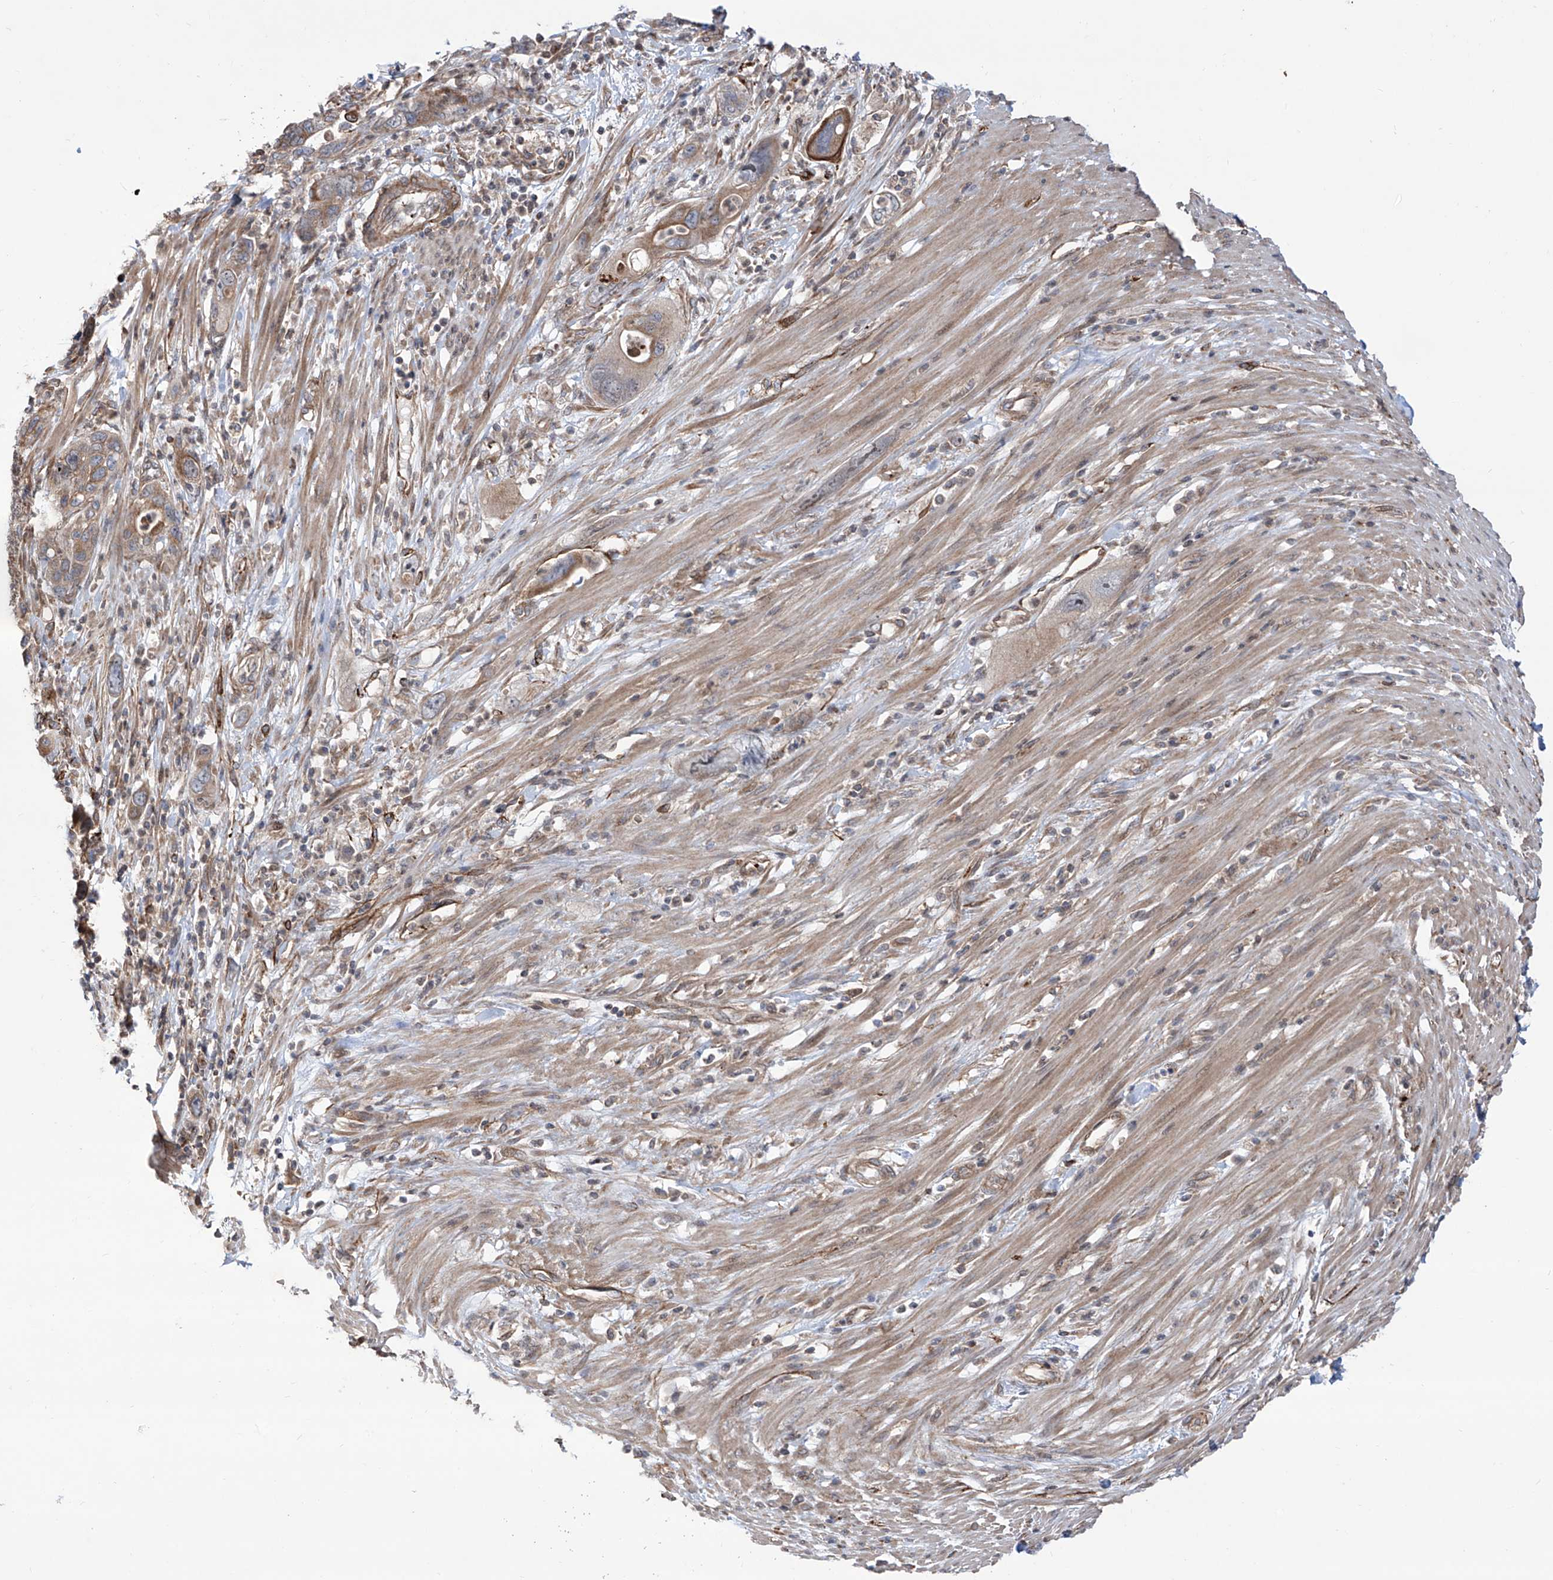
{"staining": {"intensity": "moderate", "quantity": "25%-75%", "location": "cytoplasmic/membranous"}, "tissue": "pancreatic cancer", "cell_type": "Tumor cells", "image_type": "cancer", "snomed": [{"axis": "morphology", "description": "Adenocarcinoma, NOS"}, {"axis": "topography", "description": "Pancreas"}], "caption": "High-power microscopy captured an immunohistochemistry (IHC) micrograph of adenocarcinoma (pancreatic), revealing moderate cytoplasmic/membranous expression in approximately 25%-75% of tumor cells.", "gene": "APAF1", "patient": {"sex": "female", "age": 71}}